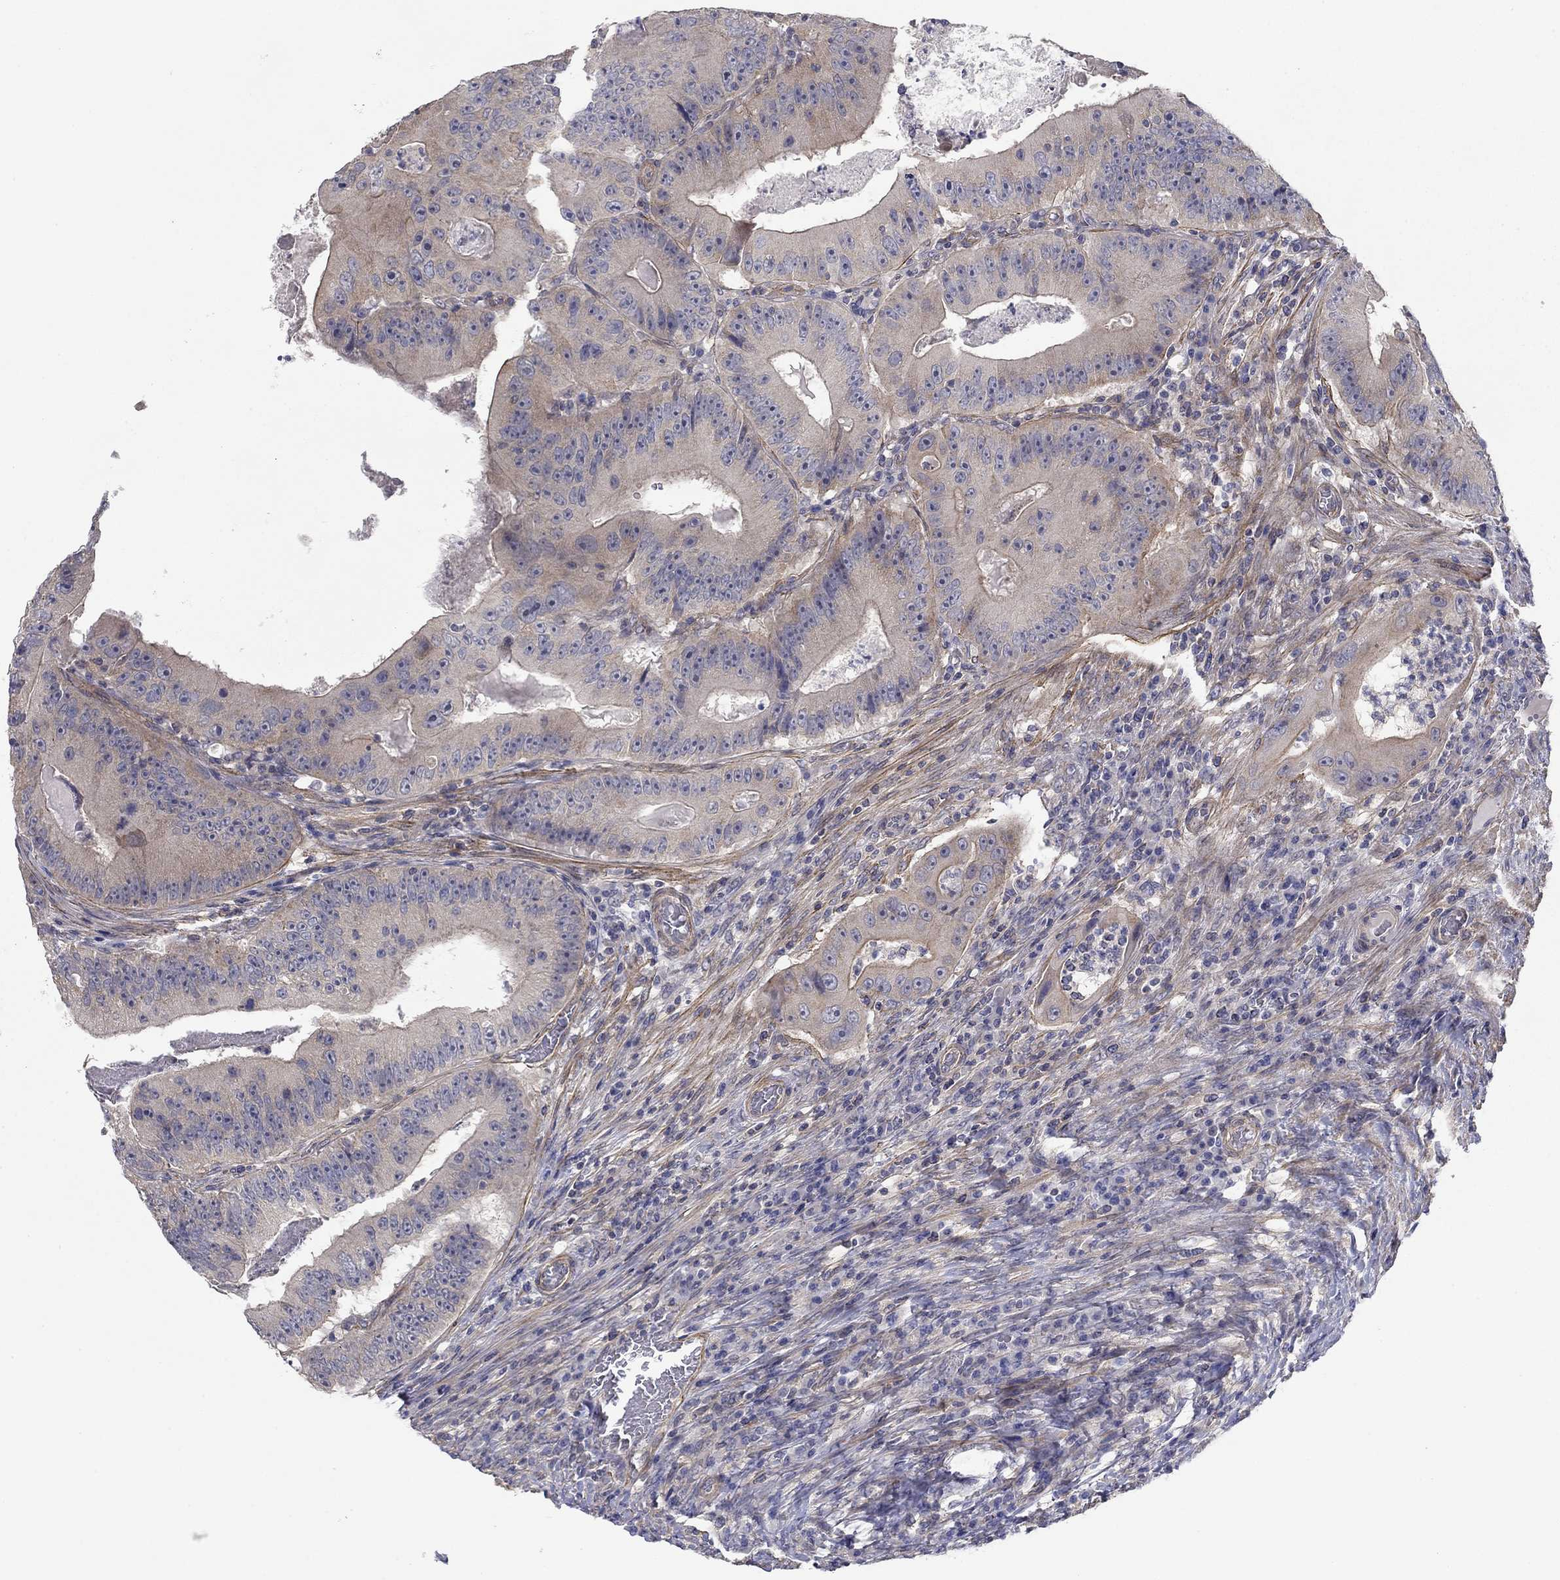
{"staining": {"intensity": "weak", "quantity": "<25%", "location": "cytoplasmic/membranous"}, "tissue": "colorectal cancer", "cell_type": "Tumor cells", "image_type": "cancer", "snomed": [{"axis": "morphology", "description": "Adenocarcinoma, NOS"}, {"axis": "topography", "description": "Colon"}], "caption": "Colorectal cancer was stained to show a protein in brown. There is no significant staining in tumor cells. (Brightfield microscopy of DAB IHC at high magnification).", "gene": "GRK7", "patient": {"sex": "female", "age": 86}}